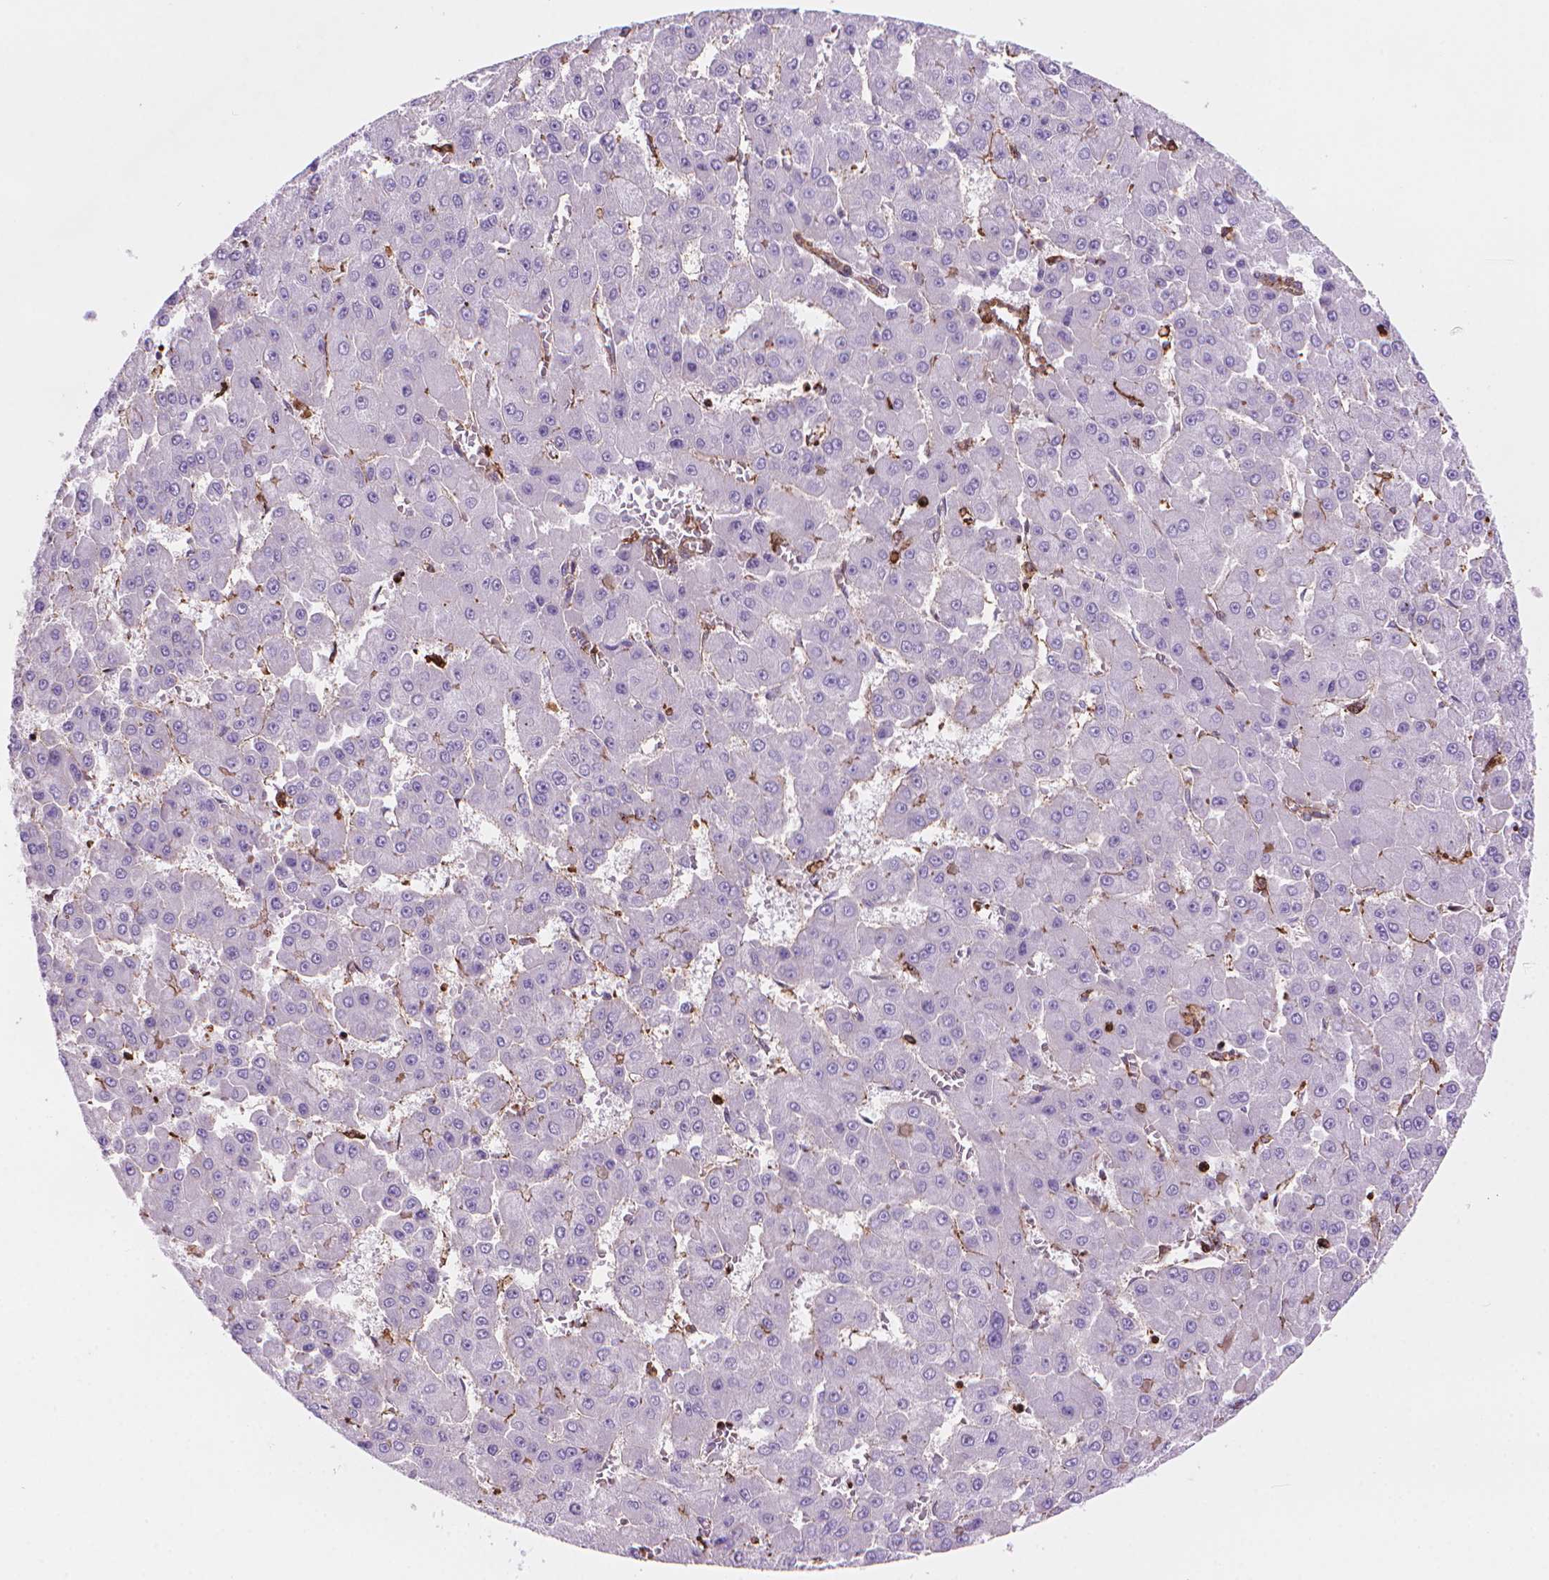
{"staining": {"intensity": "negative", "quantity": "none", "location": "none"}, "tissue": "liver cancer", "cell_type": "Tumor cells", "image_type": "cancer", "snomed": [{"axis": "morphology", "description": "Carcinoma, Hepatocellular, NOS"}, {"axis": "topography", "description": "Liver"}], "caption": "High magnification brightfield microscopy of liver cancer stained with DAB (3,3'-diaminobenzidine) (brown) and counterstained with hematoxylin (blue): tumor cells show no significant expression.", "gene": "PATJ", "patient": {"sex": "male", "age": 78}}